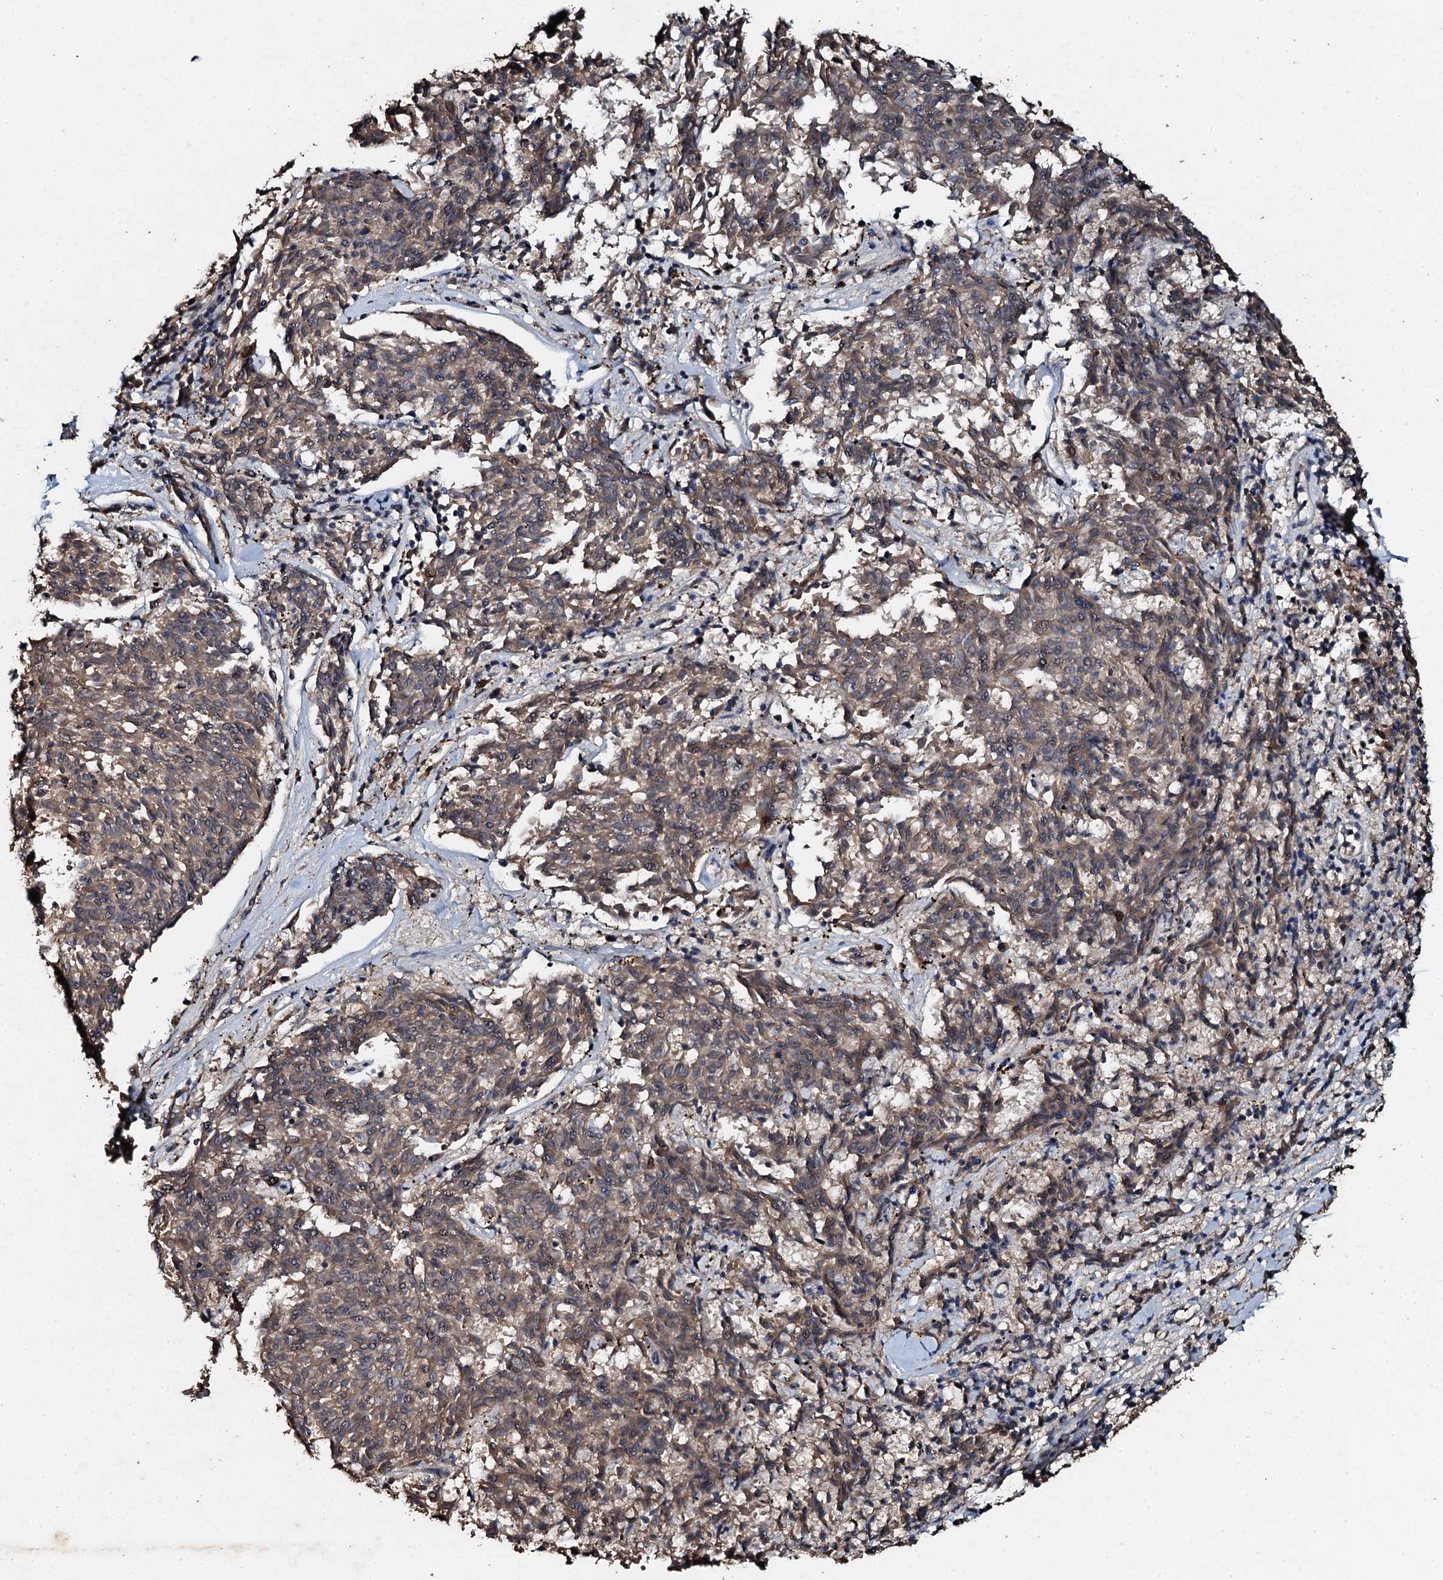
{"staining": {"intensity": "weak", "quantity": ">75%", "location": "cytoplasmic/membranous"}, "tissue": "melanoma", "cell_type": "Tumor cells", "image_type": "cancer", "snomed": [{"axis": "morphology", "description": "Malignant melanoma, NOS"}, {"axis": "topography", "description": "Skin"}], "caption": "Melanoma tissue shows weak cytoplasmic/membranous staining in approximately >75% of tumor cells, visualized by immunohistochemistry. Nuclei are stained in blue.", "gene": "ADAMTS10", "patient": {"sex": "female", "age": 72}}